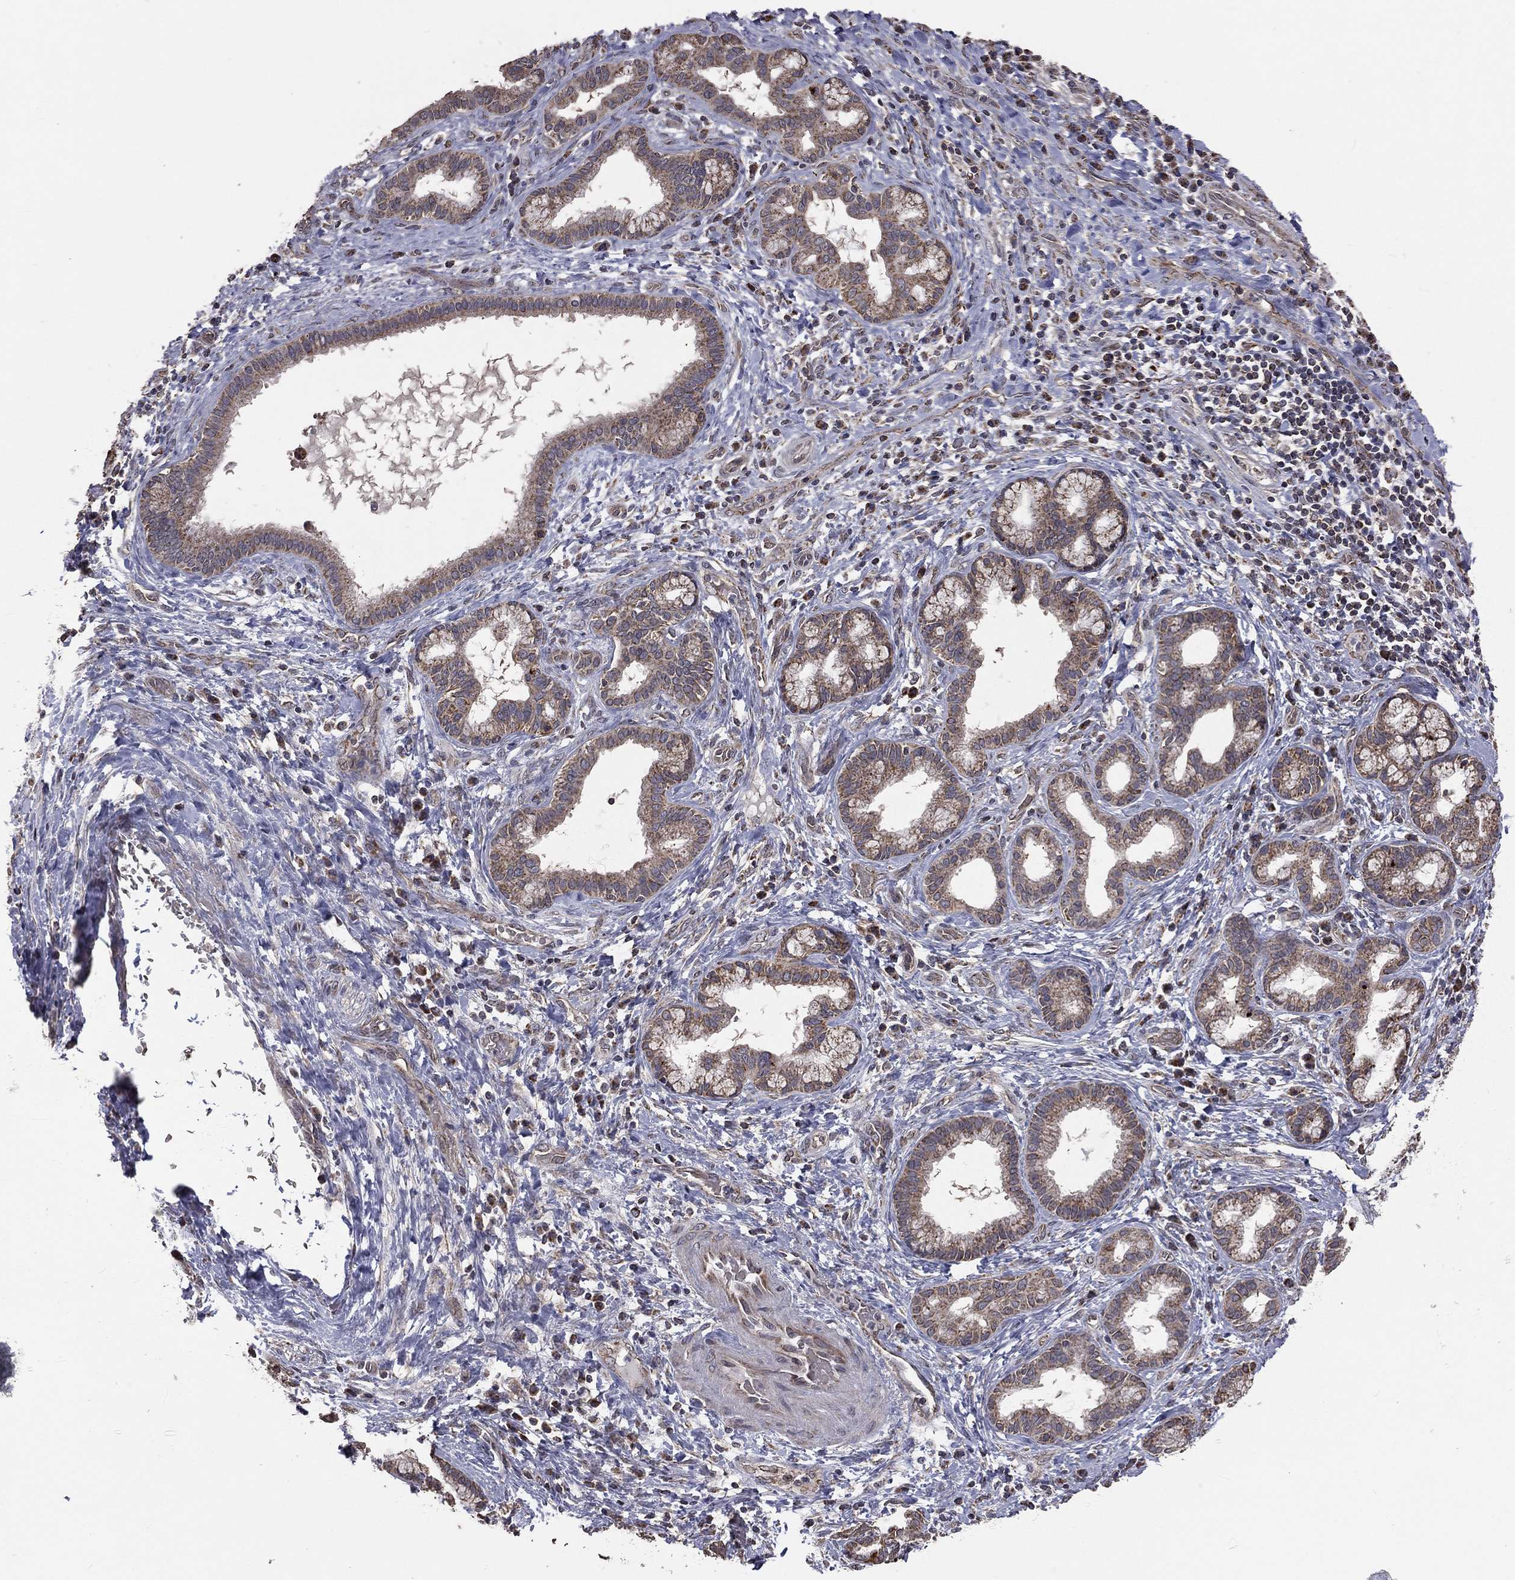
{"staining": {"intensity": "moderate", "quantity": "25%-75%", "location": "cytoplasmic/membranous"}, "tissue": "liver cancer", "cell_type": "Tumor cells", "image_type": "cancer", "snomed": [{"axis": "morphology", "description": "Cholangiocarcinoma"}, {"axis": "topography", "description": "Liver"}], "caption": "The immunohistochemical stain labels moderate cytoplasmic/membranous staining in tumor cells of liver cholangiocarcinoma tissue.", "gene": "MRPL46", "patient": {"sex": "female", "age": 73}}